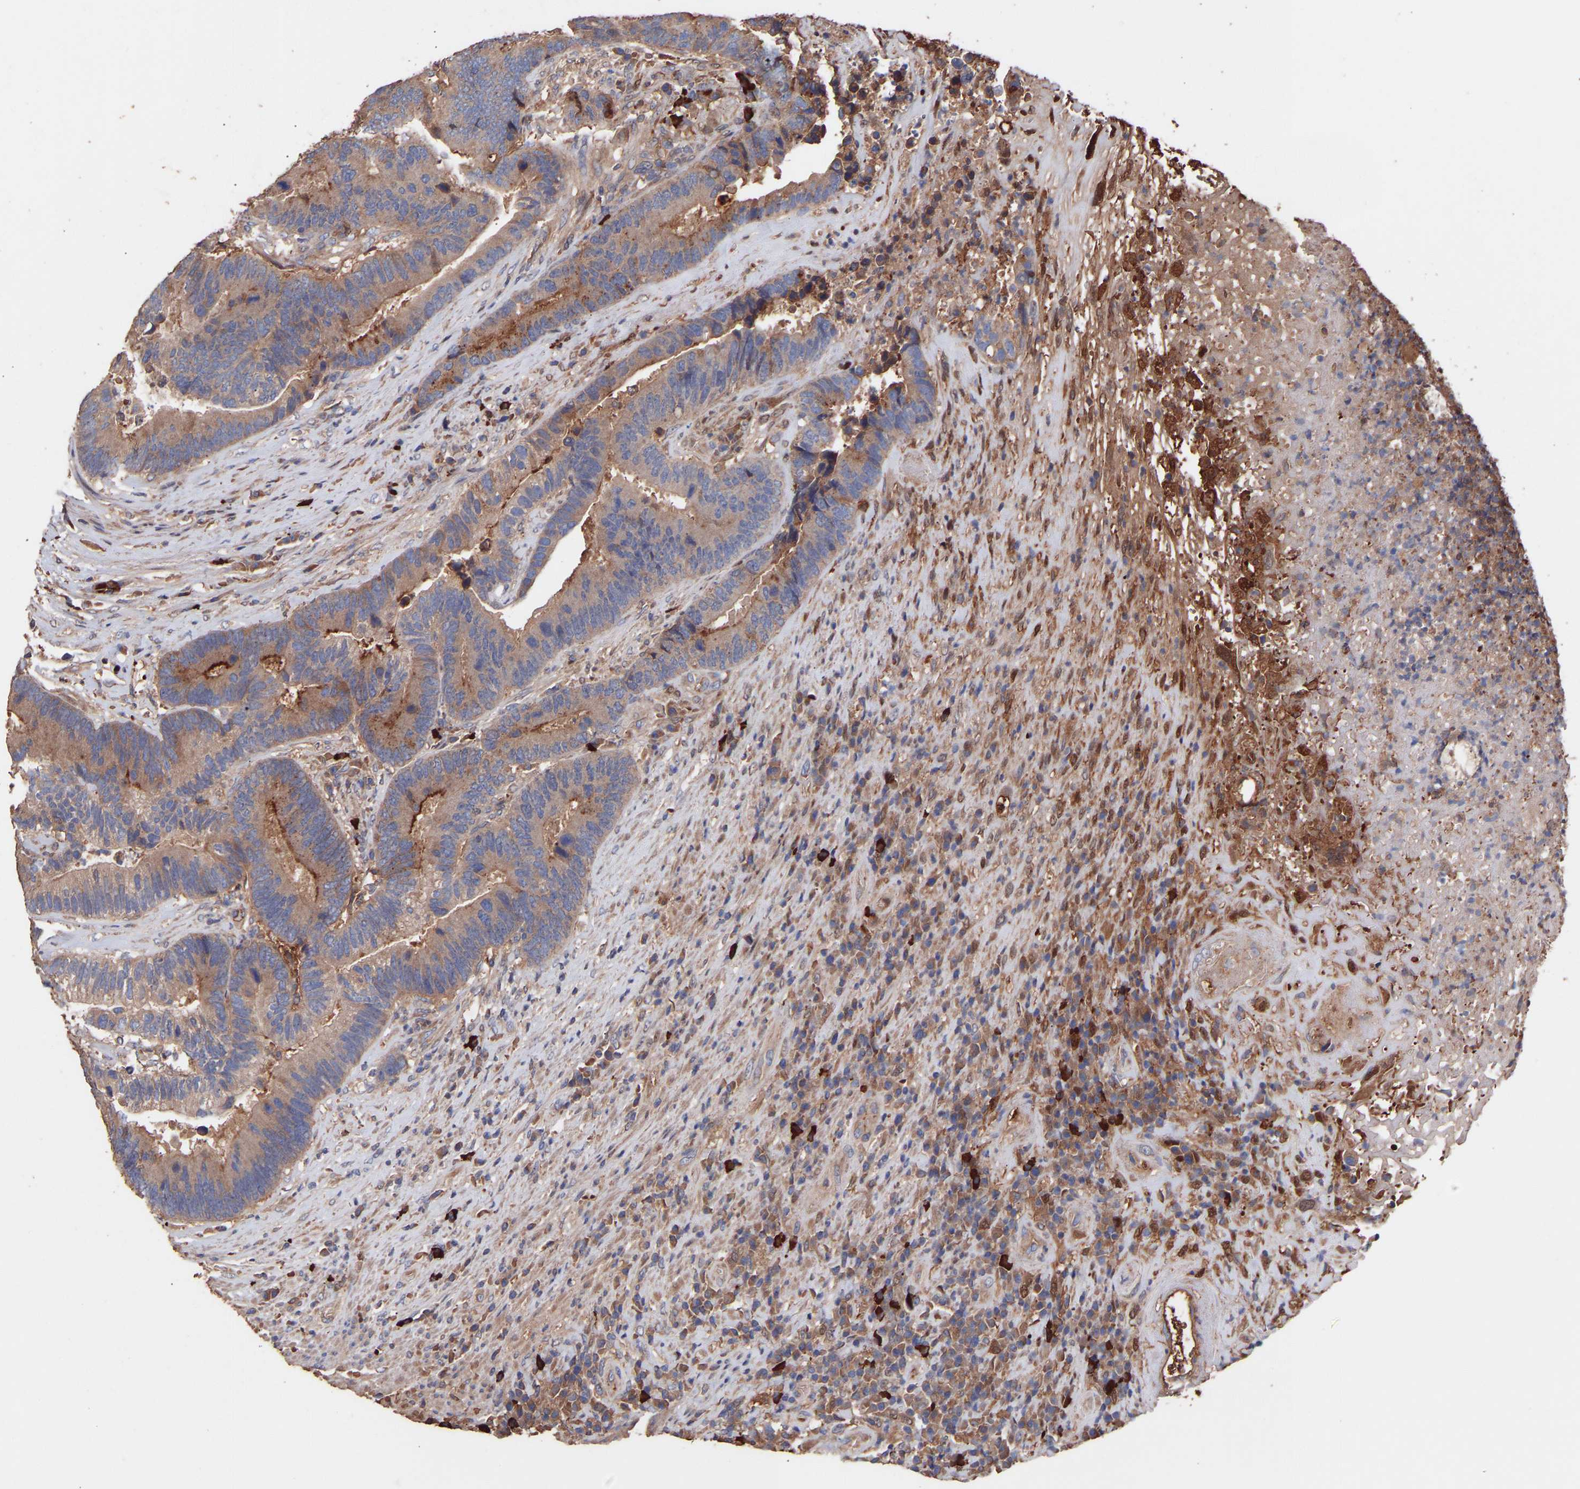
{"staining": {"intensity": "weak", "quantity": ">75%", "location": "cytoplasmic/membranous"}, "tissue": "colorectal cancer", "cell_type": "Tumor cells", "image_type": "cancer", "snomed": [{"axis": "morphology", "description": "Adenocarcinoma, NOS"}, {"axis": "topography", "description": "Rectum"}], "caption": "An immunohistochemistry micrograph of neoplastic tissue is shown. Protein staining in brown highlights weak cytoplasmic/membranous positivity in adenocarcinoma (colorectal) within tumor cells. The staining was performed using DAB to visualize the protein expression in brown, while the nuclei were stained in blue with hematoxylin (Magnification: 20x).", "gene": "TMEM268", "patient": {"sex": "female", "age": 89}}